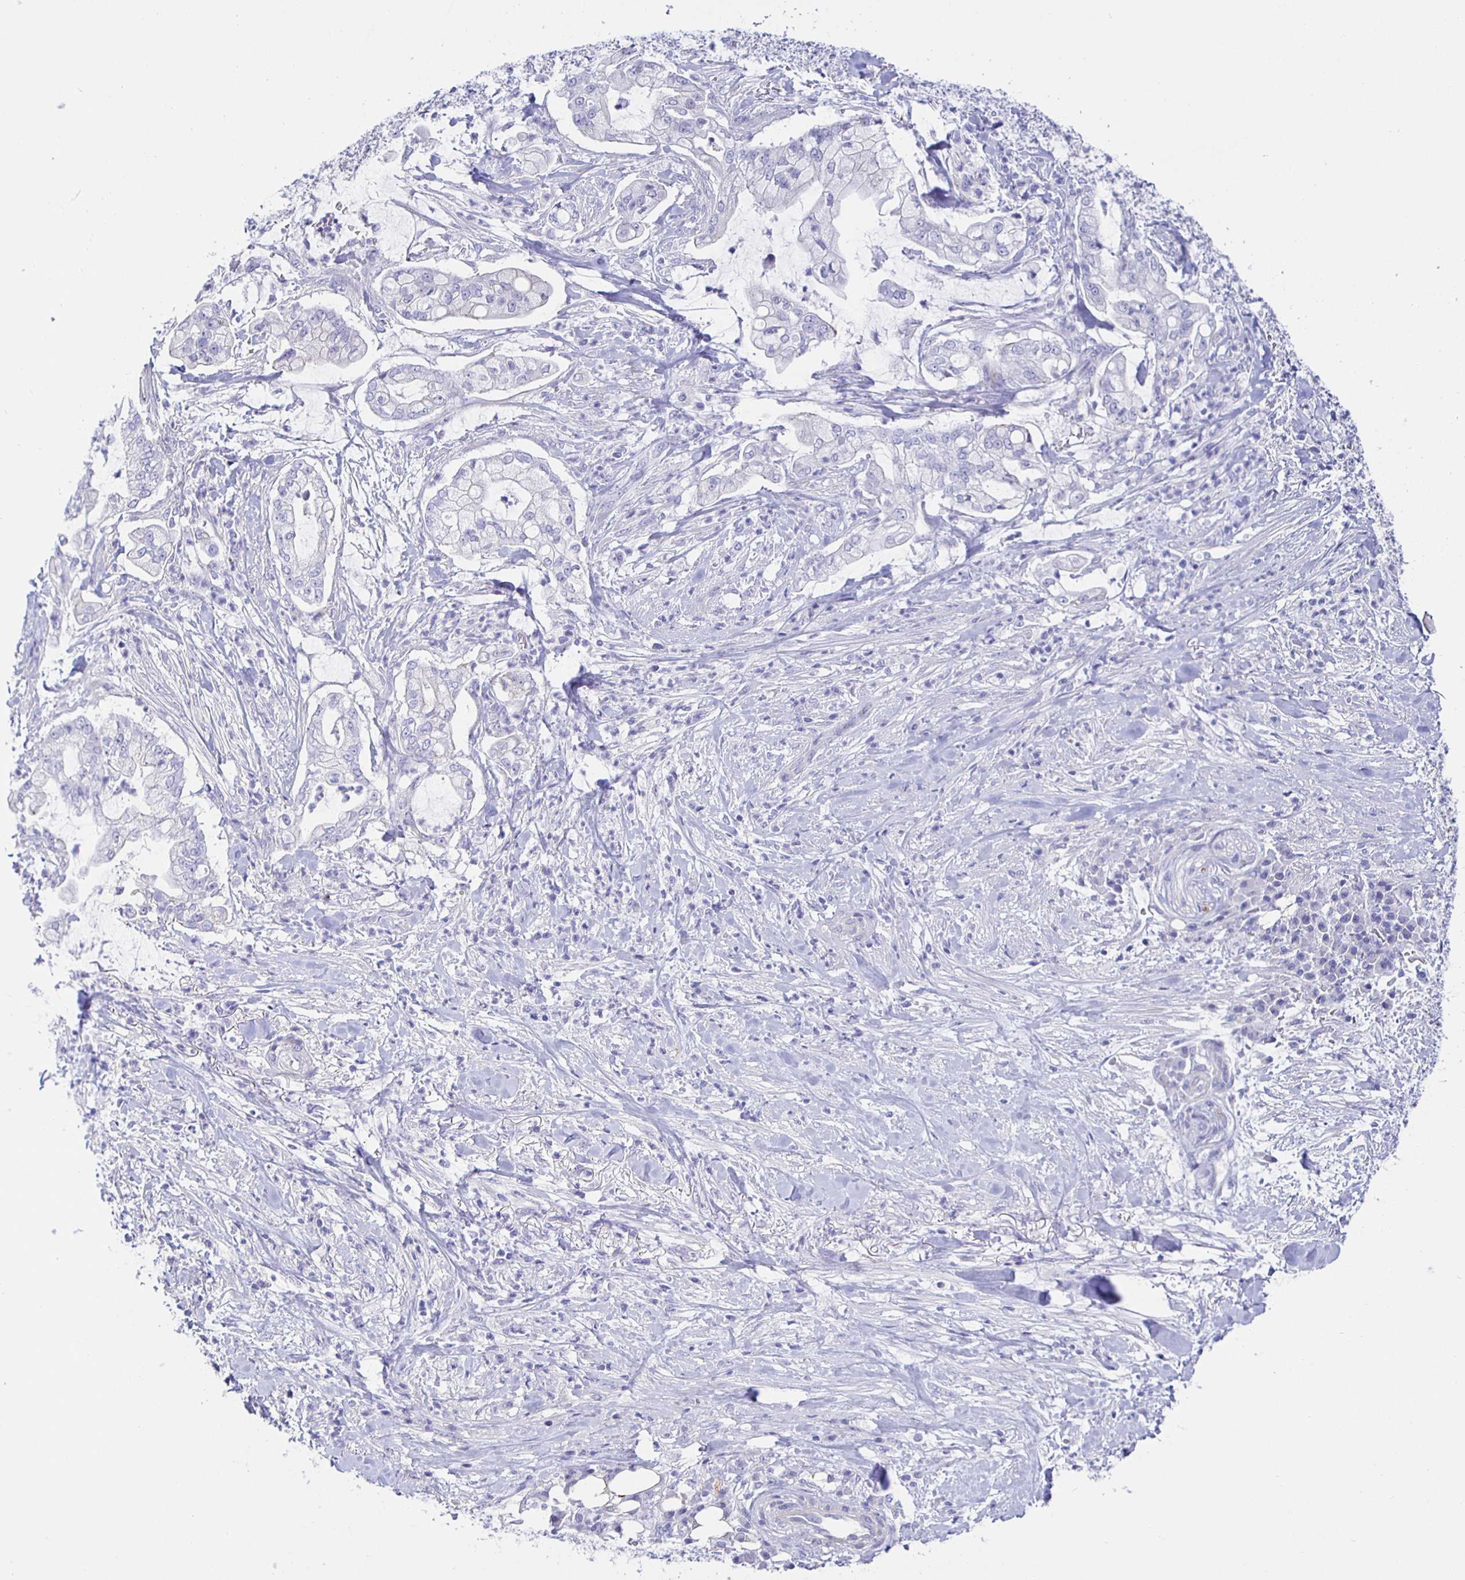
{"staining": {"intensity": "negative", "quantity": "none", "location": "none"}, "tissue": "pancreatic cancer", "cell_type": "Tumor cells", "image_type": "cancer", "snomed": [{"axis": "morphology", "description": "Adenocarcinoma, NOS"}, {"axis": "topography", "description": "Pancreas"}], "caption": "Tumor cells are negative for brown protein staining in pancreatic adenocarcinoma.", "gene": "HSPA4L", "patient": {"sex": "female", "age": 69}}